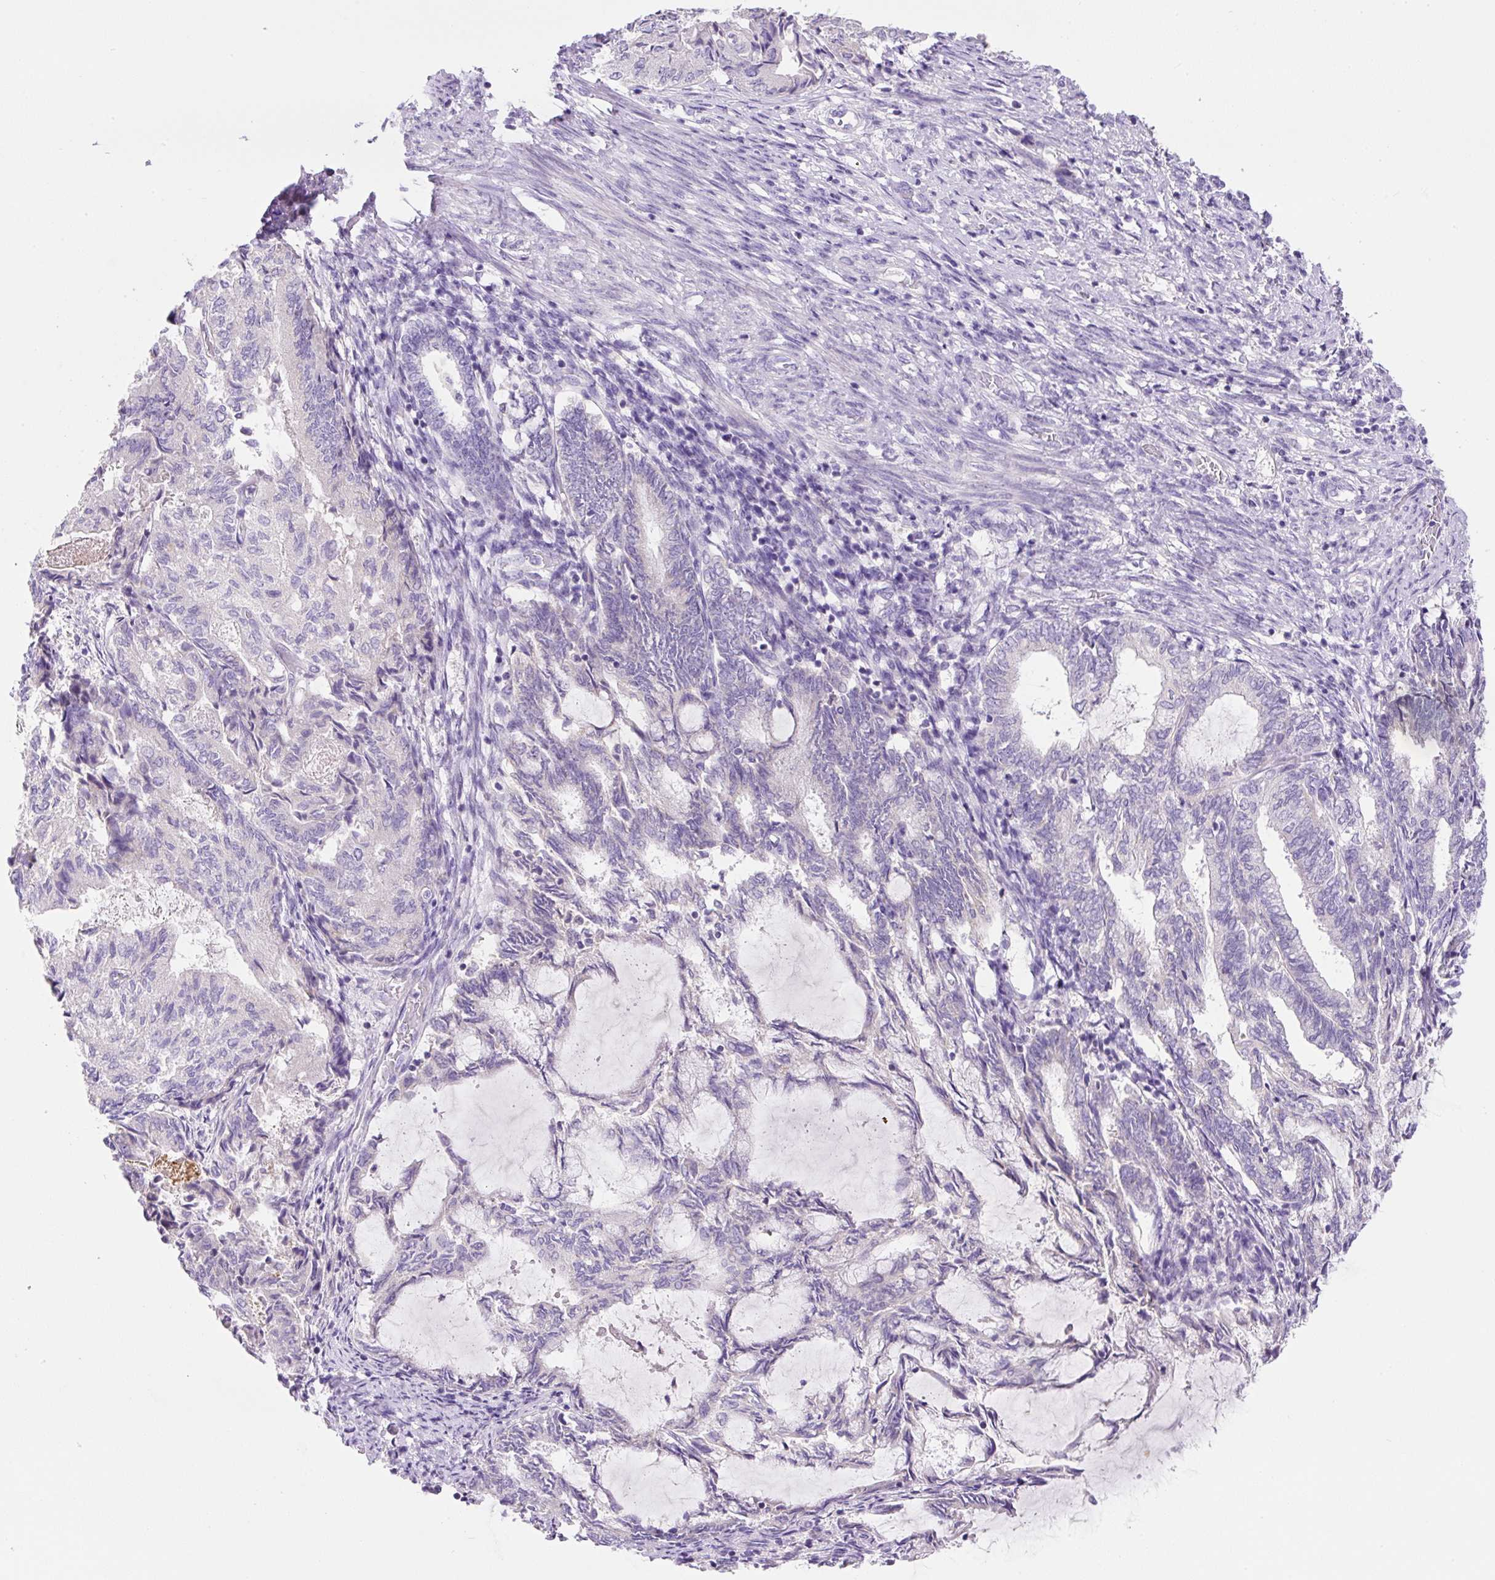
{"staining": {"intensity": "negative", "quantity": "none", "location": "none"}, "tissue": "endometrial cancer", "cell_type": "Tumor cells", "image_type": "cancer", "snomed": [{"axis": "morphology", "description": "Adenocarcinoma, NOS"}, {"axis": "topography", "description": "Endometrium"}], "caption": "Endometrial cancer was stained to show a protein in brown. There is no significant staining in tumor cells.", "gene": "NDST3", "patient": {"sex": "female", "age": 80}}